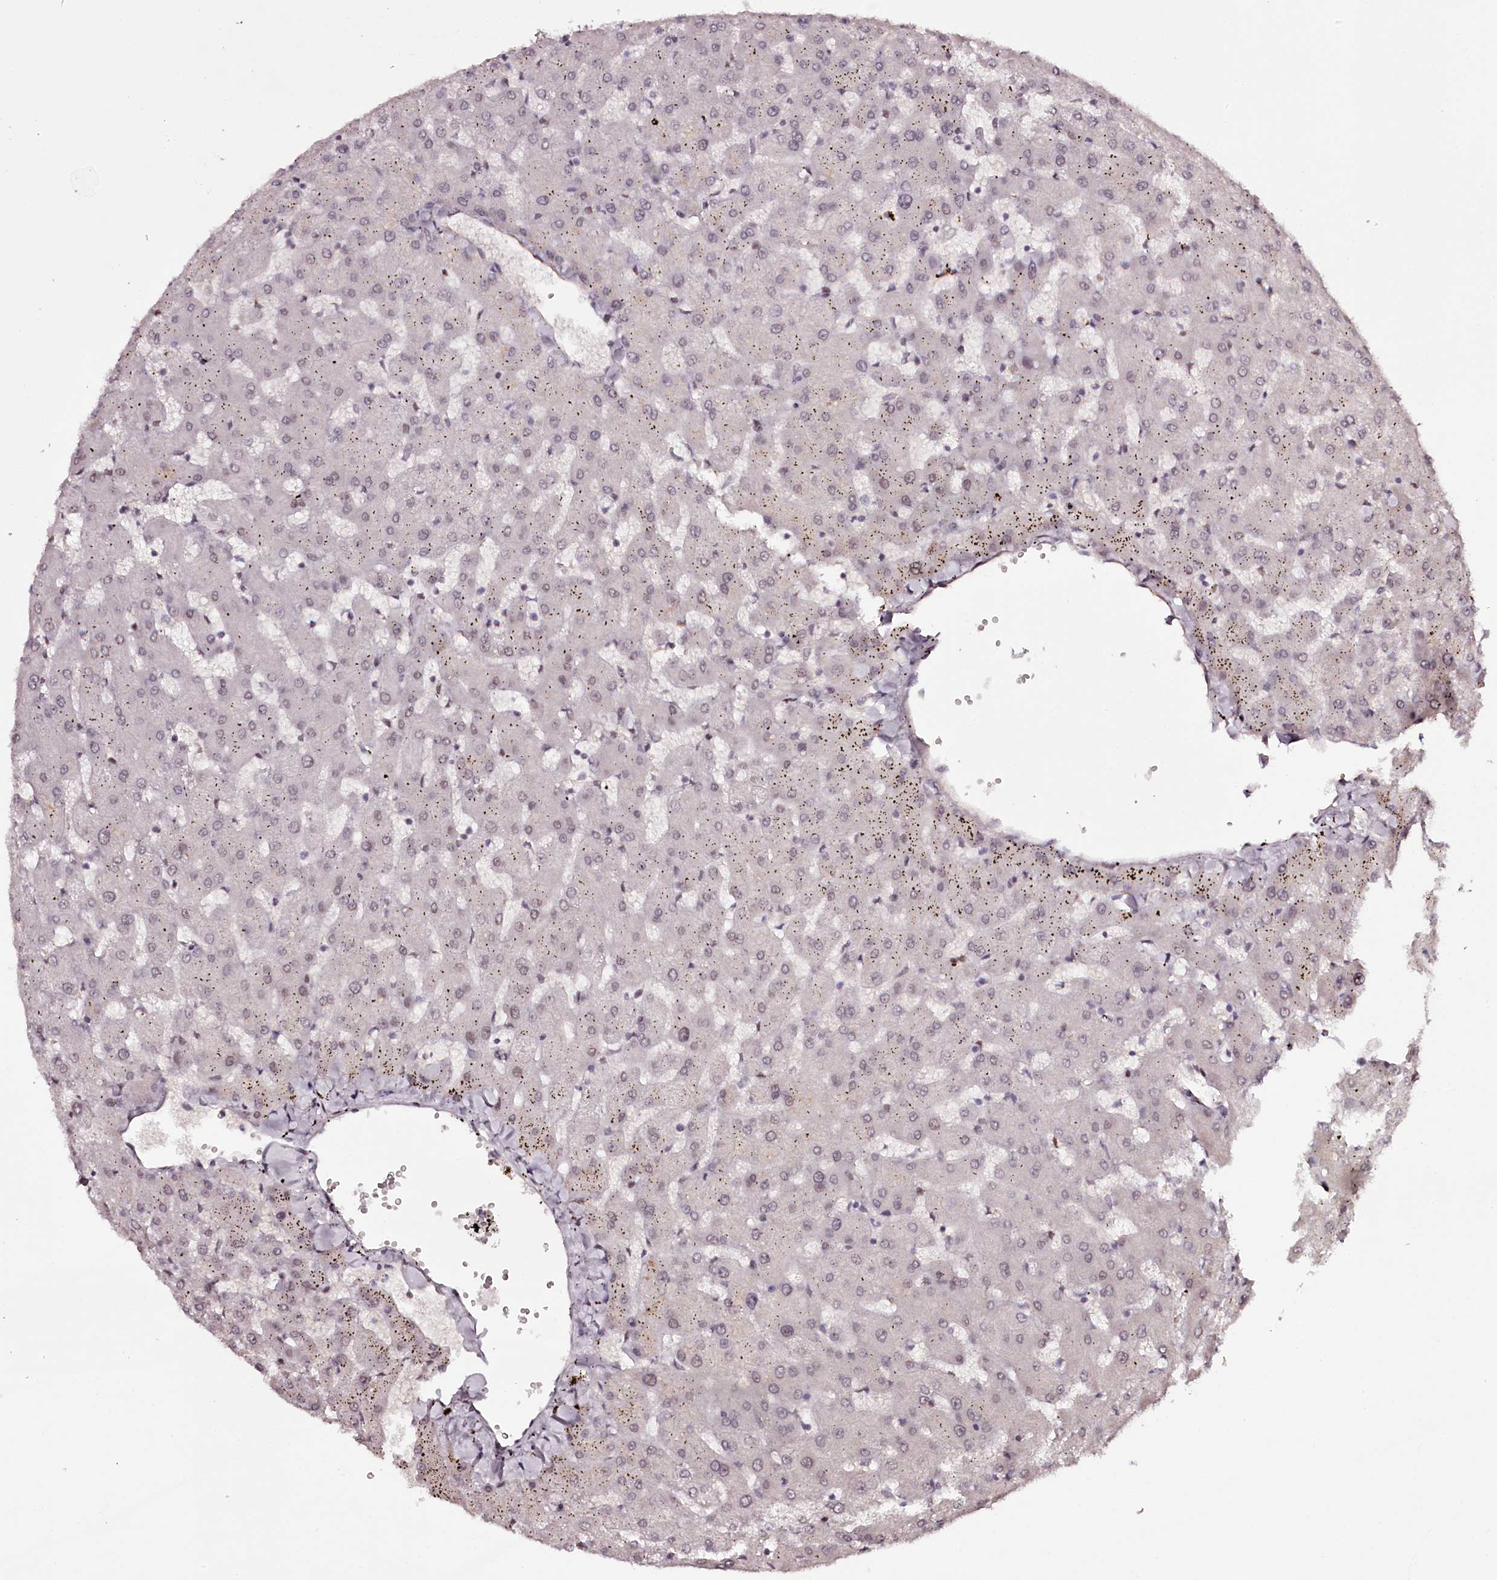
{"staining": {"intensity": "weak", "quantity": "25%-75%", "location": "nuclear"}, "tissue": "liver", "cell_type": "Cholangiocytes", "image_type": "normal", "snomed": [{"axis": "morphology", "description": "Normal tissue, NOS"}, {"axis": "topography", "description": "Liver"}], "caption": "The micrograph exhibits staining of normal liver, revealing weak nuclear protein staining (brown color) within cholangiocytes. Using DAB (3,3'-diaminobenzidine) (brown) and hematoxylin (blue) stains, captured at high magnification using brightfield microscopy.", "gene": "TTC33", "patient": {"sex": "female", "age": 63}}